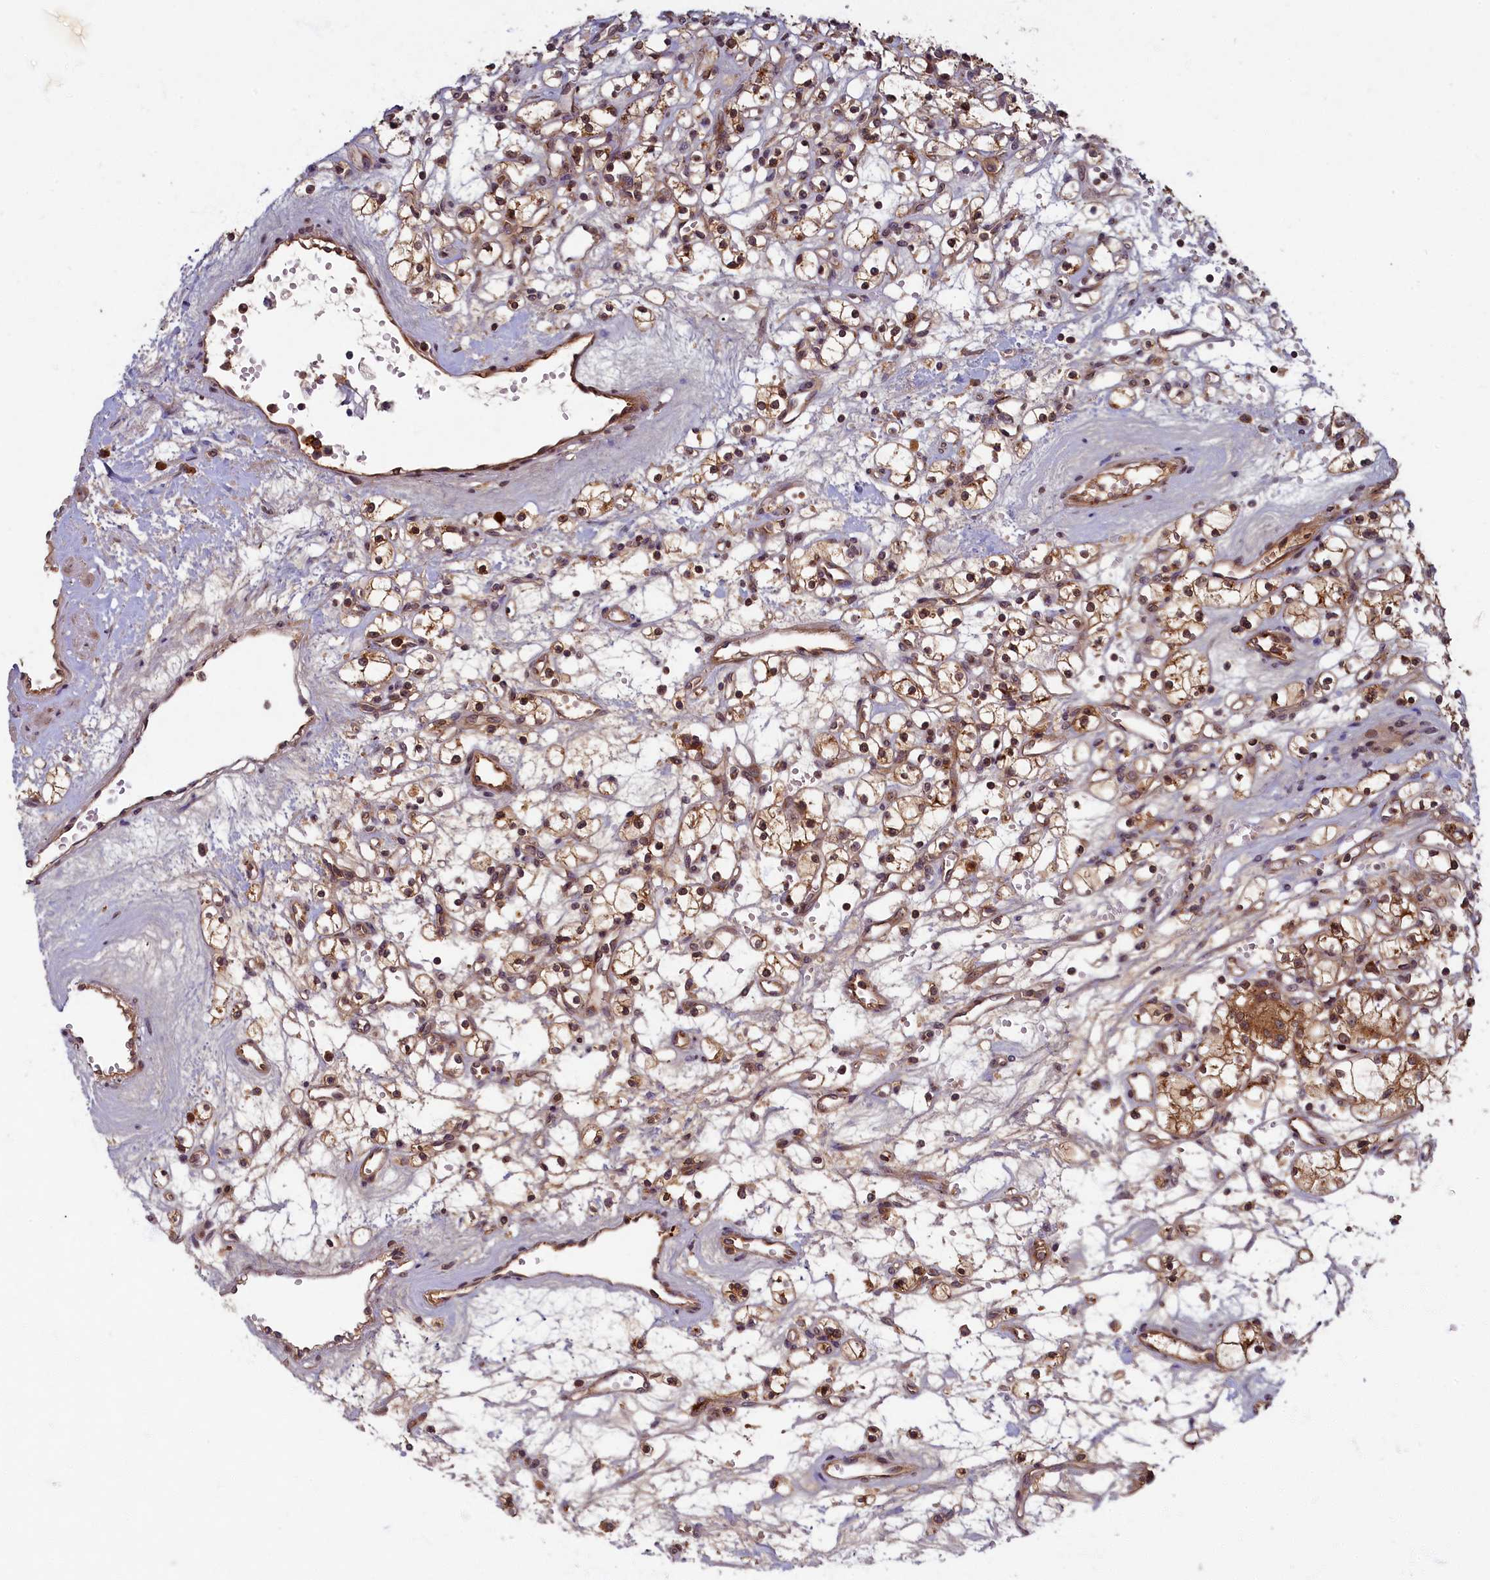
{"staining": {"intensity": "moderate", "quantity": ">75%", "location": "cytoplasmic/membranous,nuclear"}, "tissue": "renal cancer", "cell_type": "Tumor cells", "image_type": "cancer", "snomed": [{"axis": "morphology", "description": "Adenocarcinoma, NOS"}, {"axis": "topography", "description": "Kidney"}], "caption": "A high-resolution micrograph shows IHC staining of adenocarcinoma (renal), which displays moderate cytoplasmic/membranous and nuclear staining in about >75% of tumor cells.", "gene": "BICD1", "patient": {"sex": "female", "age": 59}}